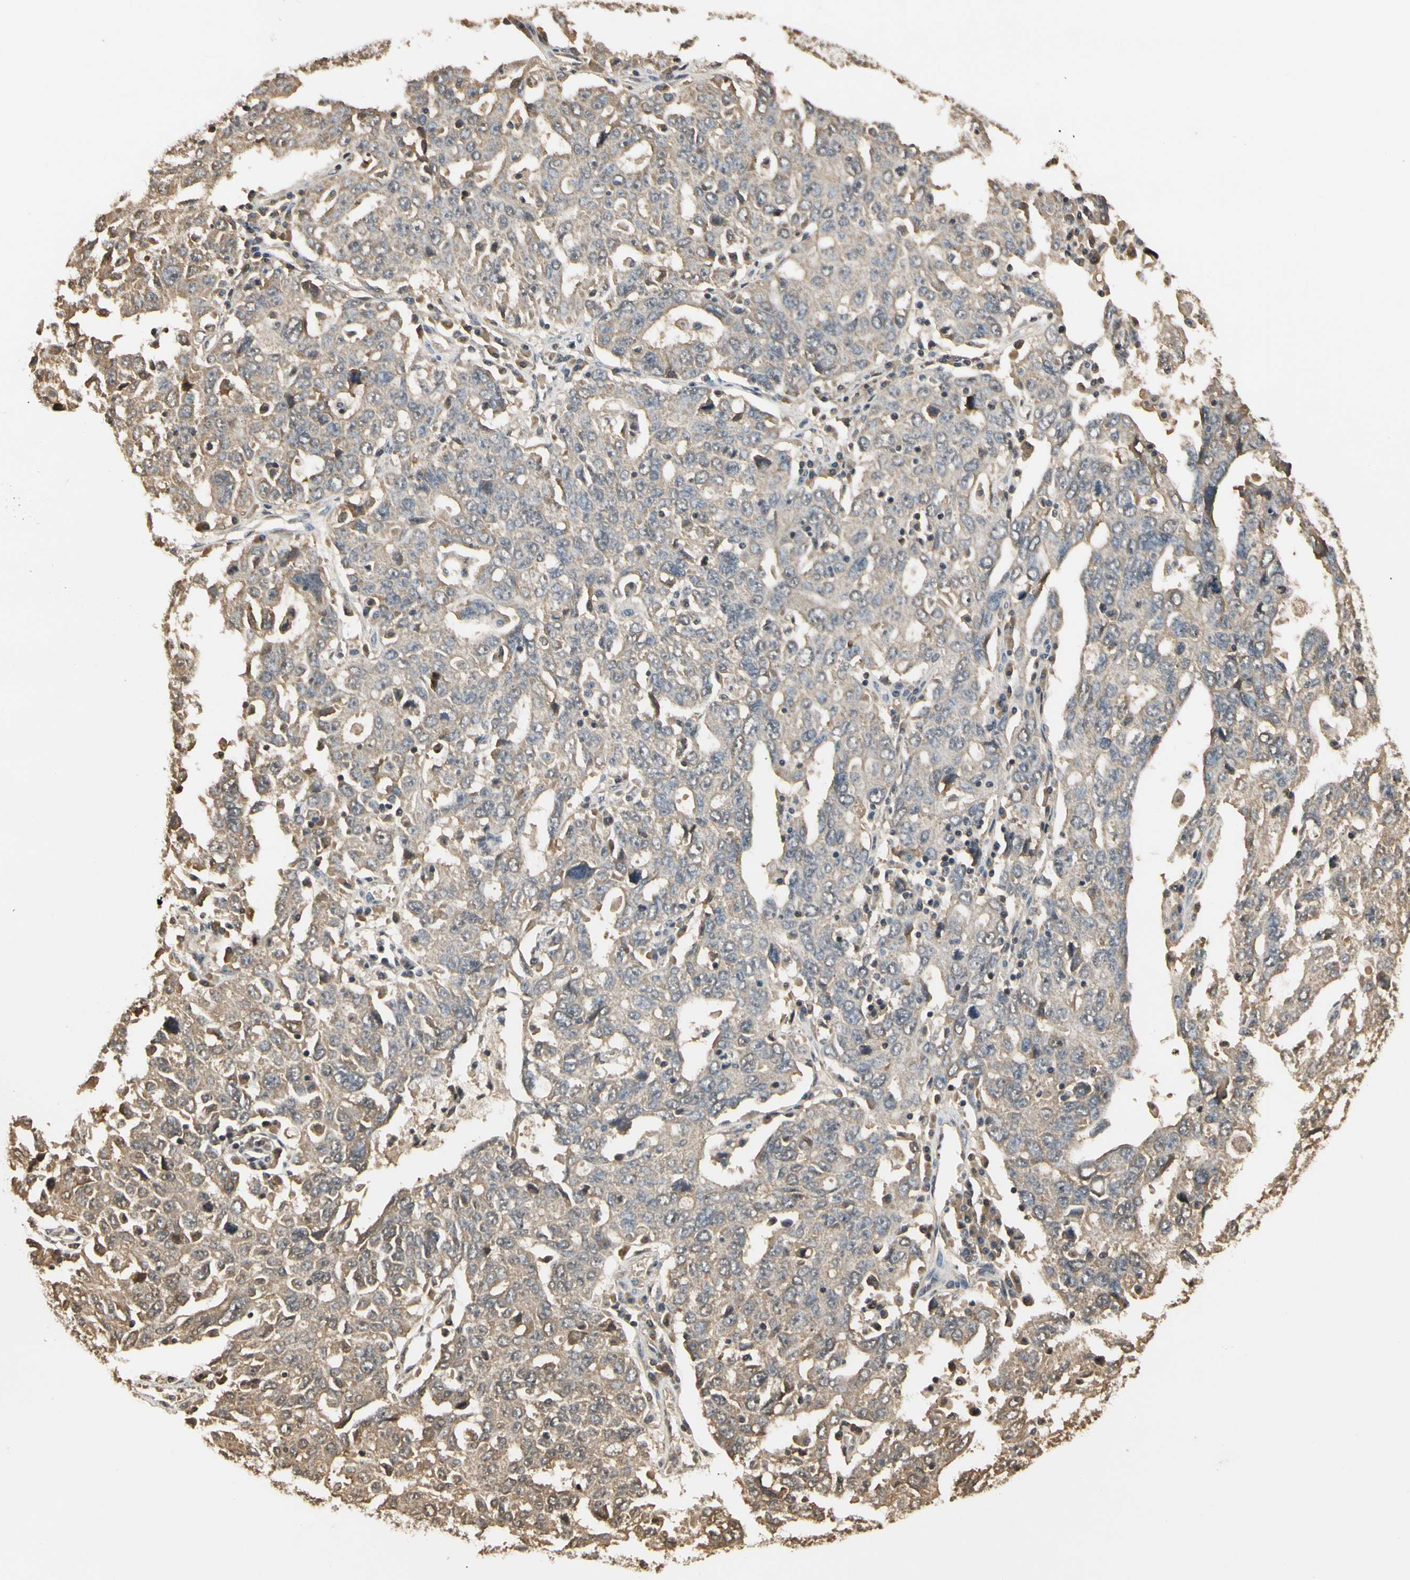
{"staining": {"intensity": "weak", "quantity": ">75%", "location": "cytoplasmic/membranous"}, "tissue": "ovarian cancer", "cell_type": "Tumor cells", "image_type": "cancer", "snomed": [{"axis": "morphology", "description": "Carcinoma, endometroid"}, {"axis": "topography", "description": "Ovary"}], "caption": "This histopathology image displays IHC staining of human ovarian cancer, with low weak cytoplasmic/membranous expression in about >75% of tumor cells.", "gene": "SOD1", "patient": {"sex": "female", "age": 62}}